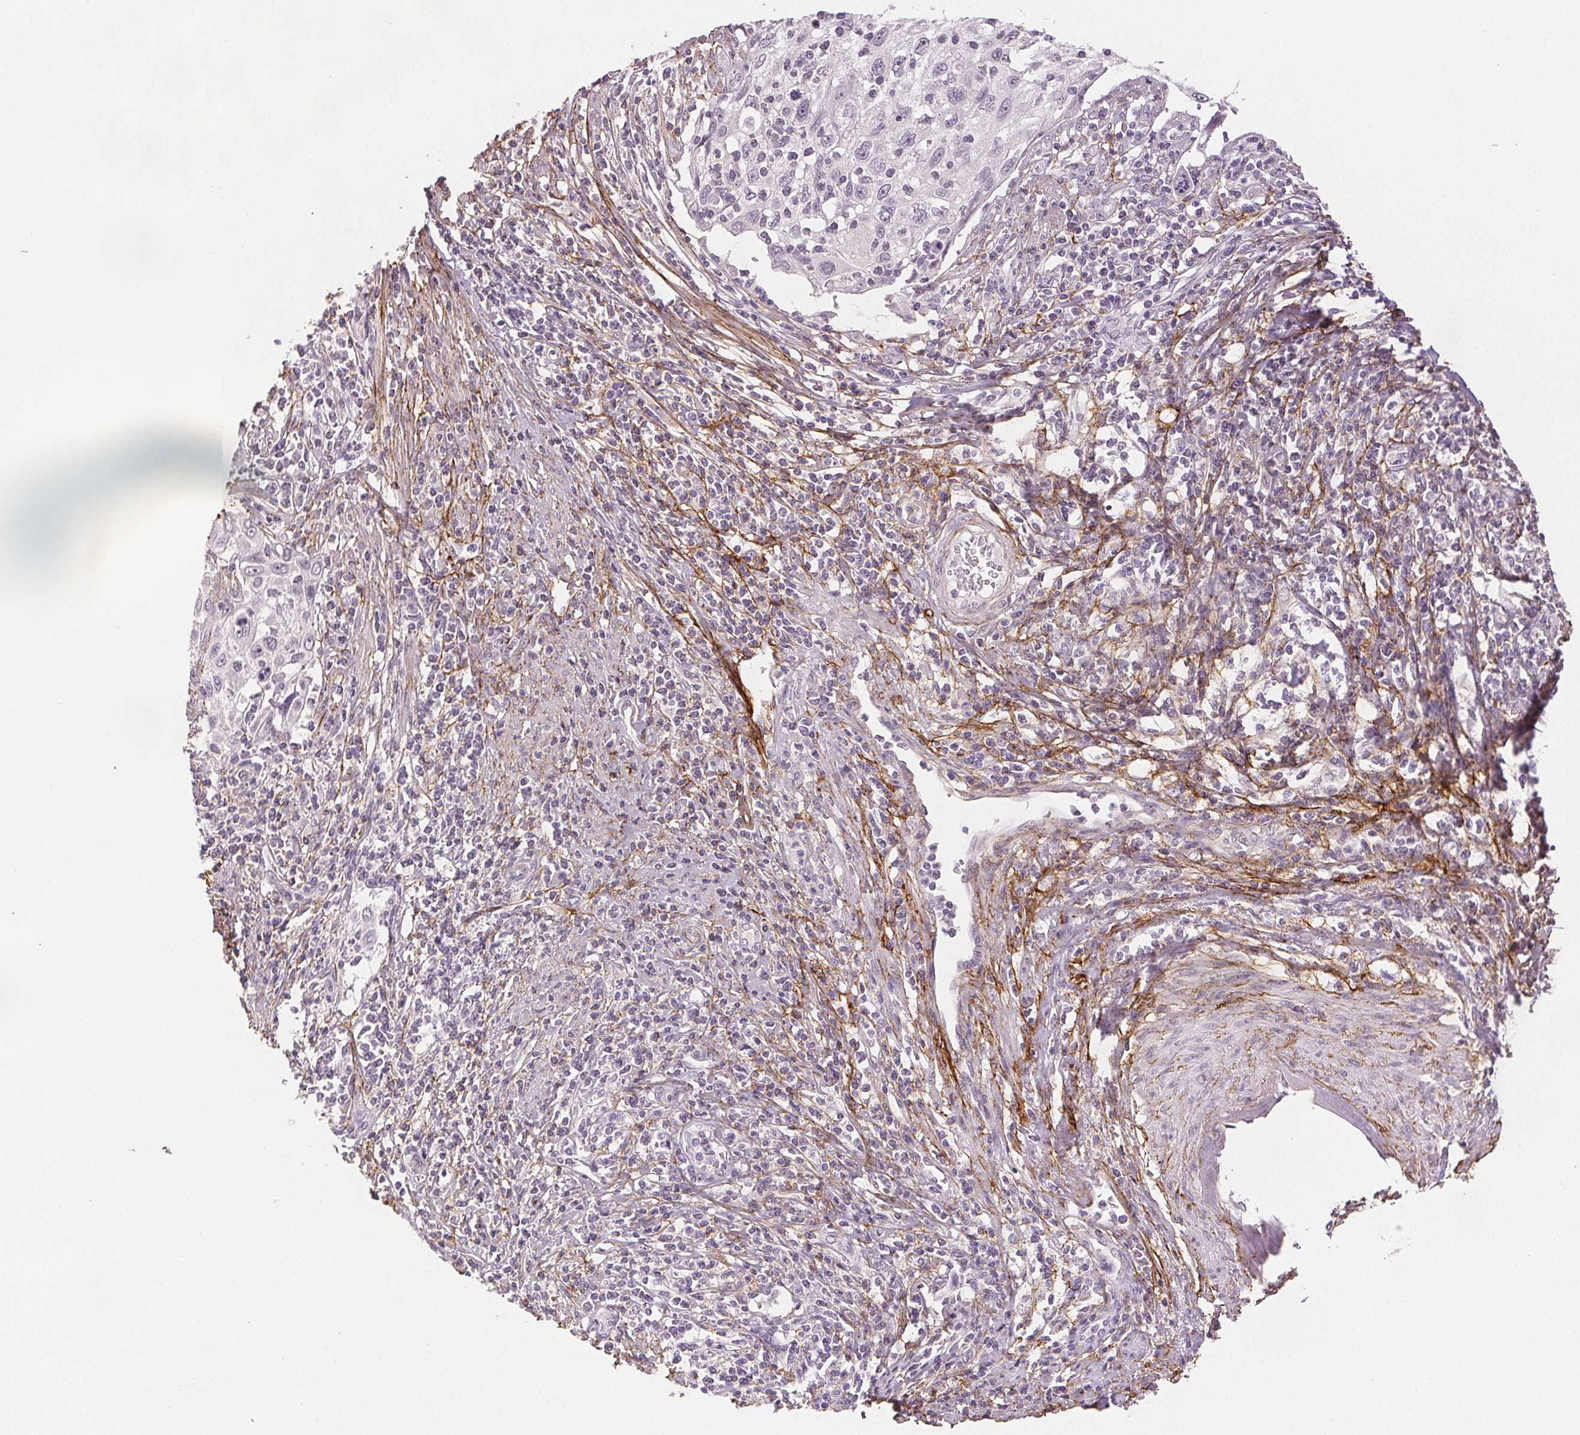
{"staining": {"intensity": "negative", "quantity": "none", "location": "none"}, "tissue": "cervical cancer", "cell_type": "Tumor cells", "image_type": "cancer", "snomed": [{"axis": "morphology", "description": "Squamous cell carcinoma, NOS"}, {"axis": "topography", "description": "Cervix"}], "caption": "An image of cervical squamous cell carcinoma stained for a protein demonstrates no brown staining in tumor cells.", "gene": "FBN1", "patient": {"sex": "female", "age": 70}}